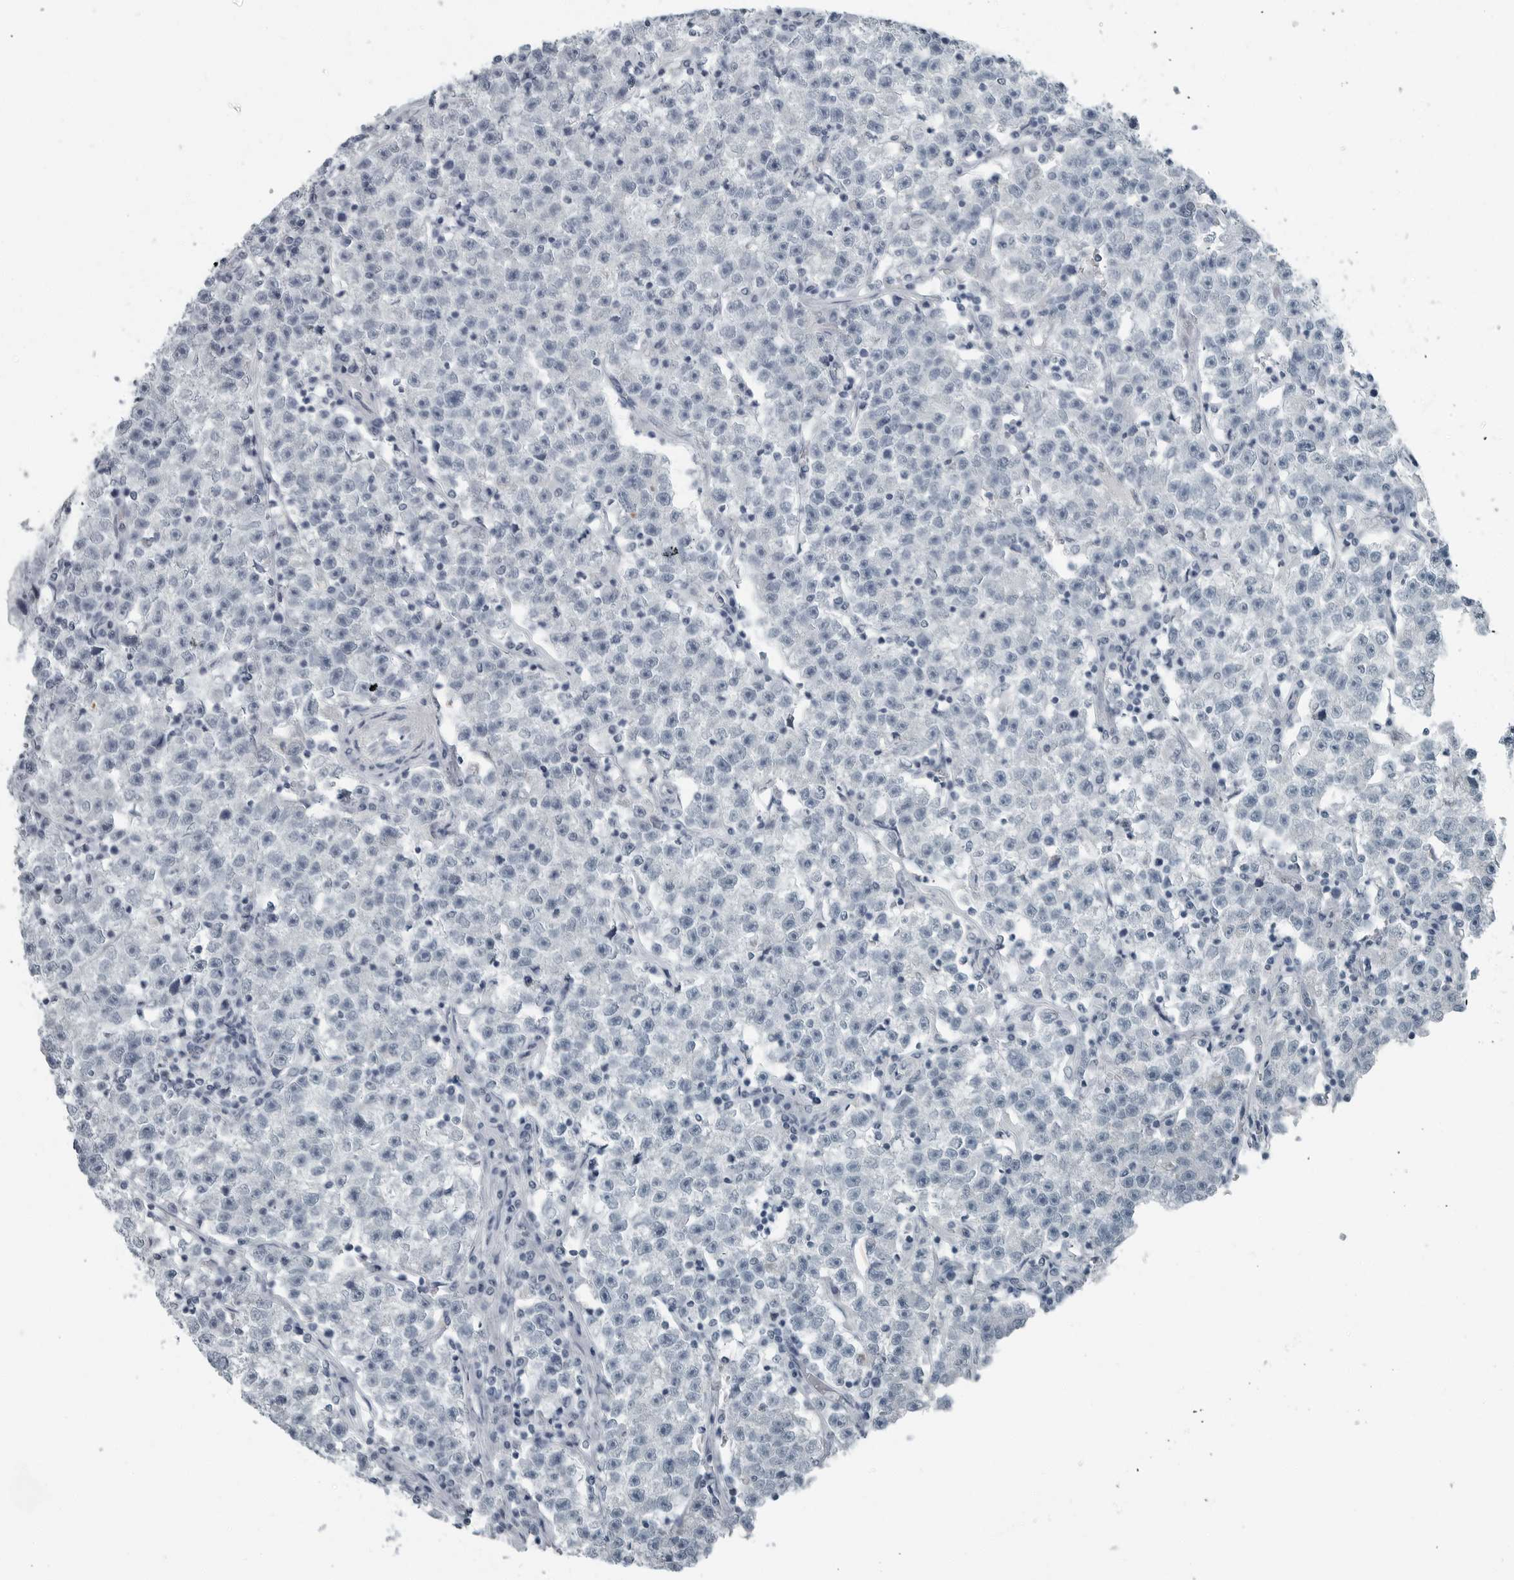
{"staining": {"intensity": "negative", "quantity": "none", "location": "none"}, "tissue": "testis cancer", "cell_type": "Tumor cells", "image_type": "cancer", "snomed": [{"axis": "morphology", "description": "Seminoma, NOS"}, {"axis": "topography", "description": "Testis"}], "caption": "High magnification brightfield microscopy of testis cancer stained with DAB (brown) and counterstained with hematoxylin (blue): tumor cells show no significant positivity.", "gene": "ZPBP2", "patient": {"sex": "male", "age": 22}}